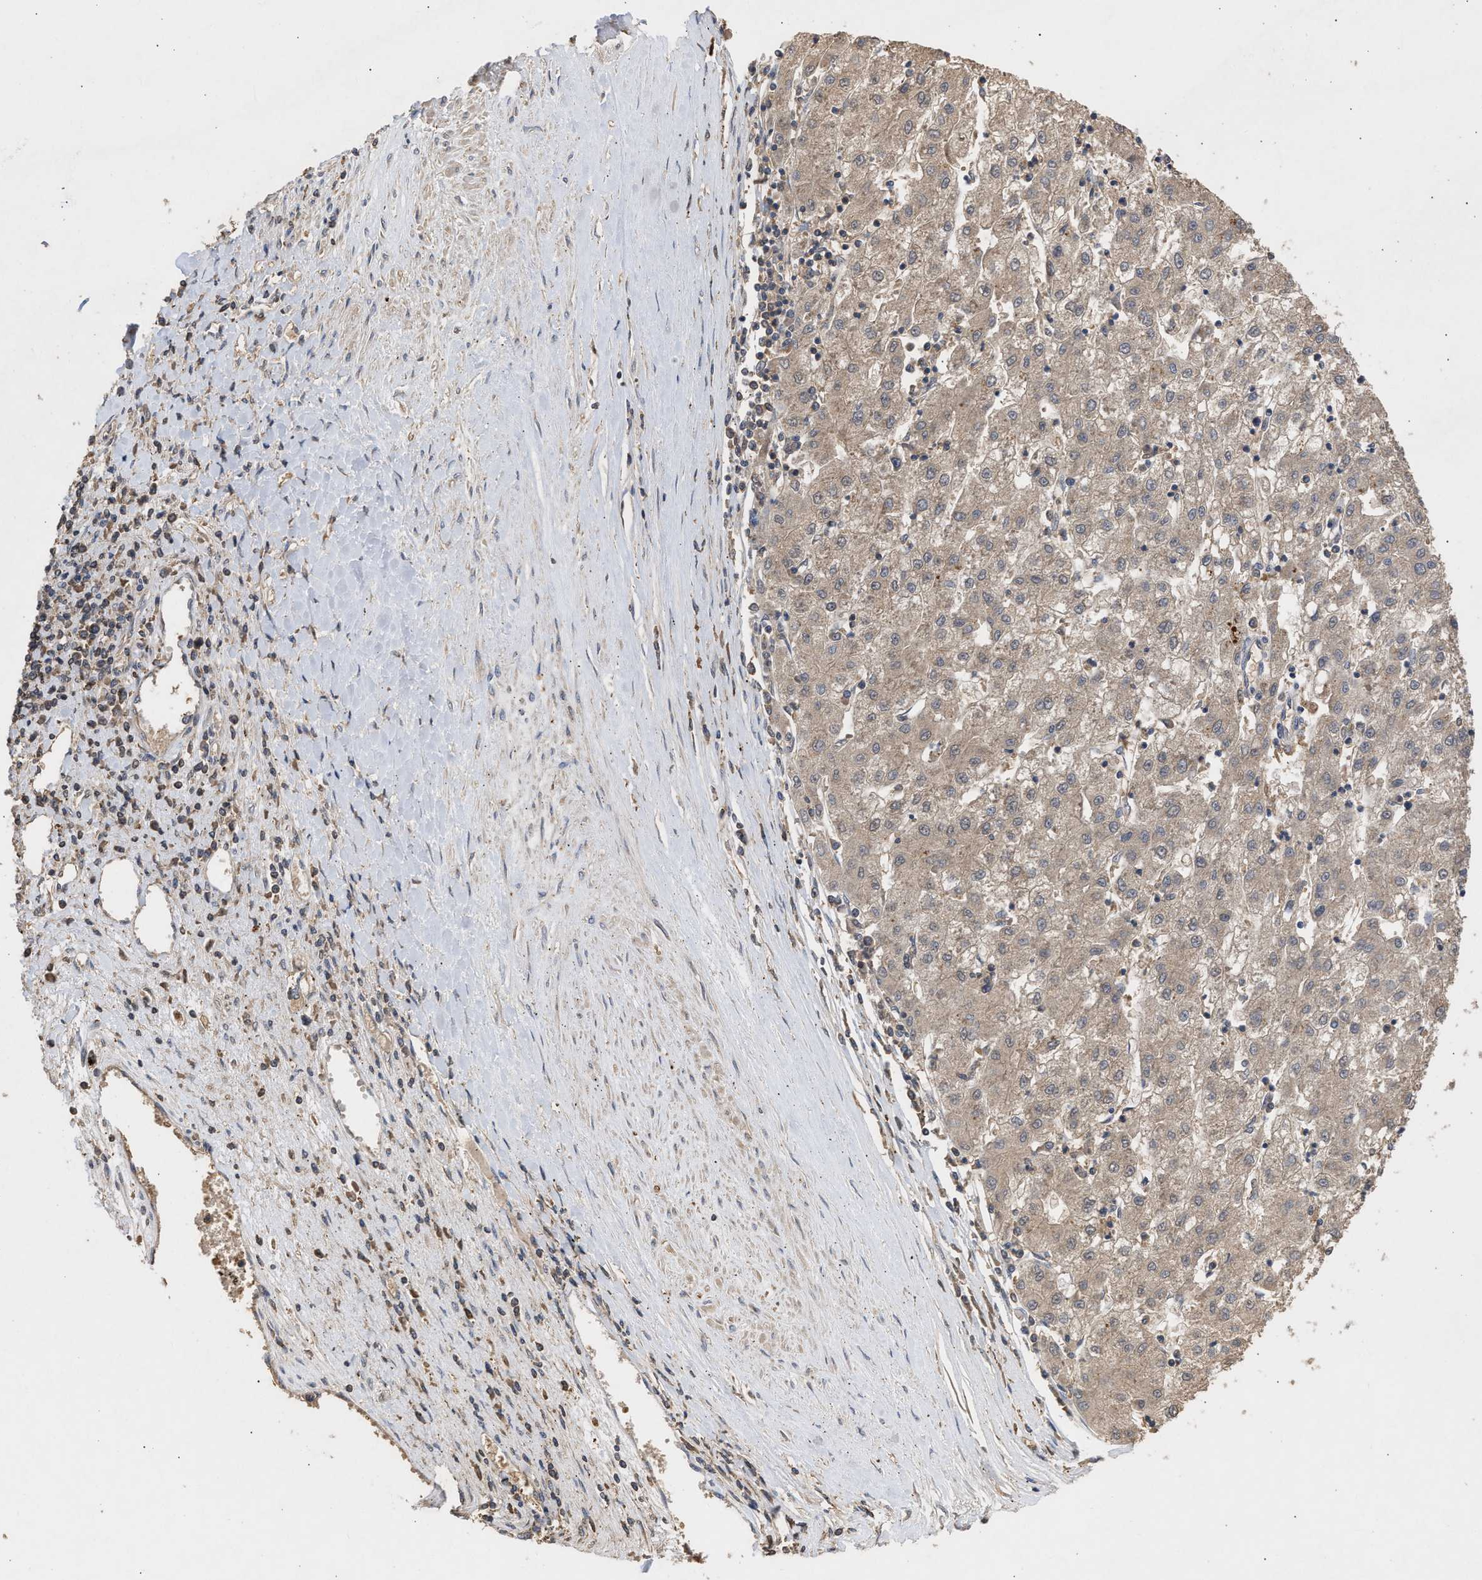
{"staining": {"intensity": "weak", "quantity": ">75%", "location": "cytoplasmic/membranous"}, "tissue": "liver cancer", "cell_type": "Tumor cells", "image_type": "cancer", "snomed": [{"axis": "morphology", "description": "Carcinoma, Hepatocellular, NOS"}, {"axis": "topography", "description": "Liver"}], "caption": "The photomicrograph shows a brown stain indicating the presence of a protein in the cytoplasmic/membranous of tumor cells in liver cancer.", "gene": "FITM1", "patient": {"sex": "male", "age": 72}}